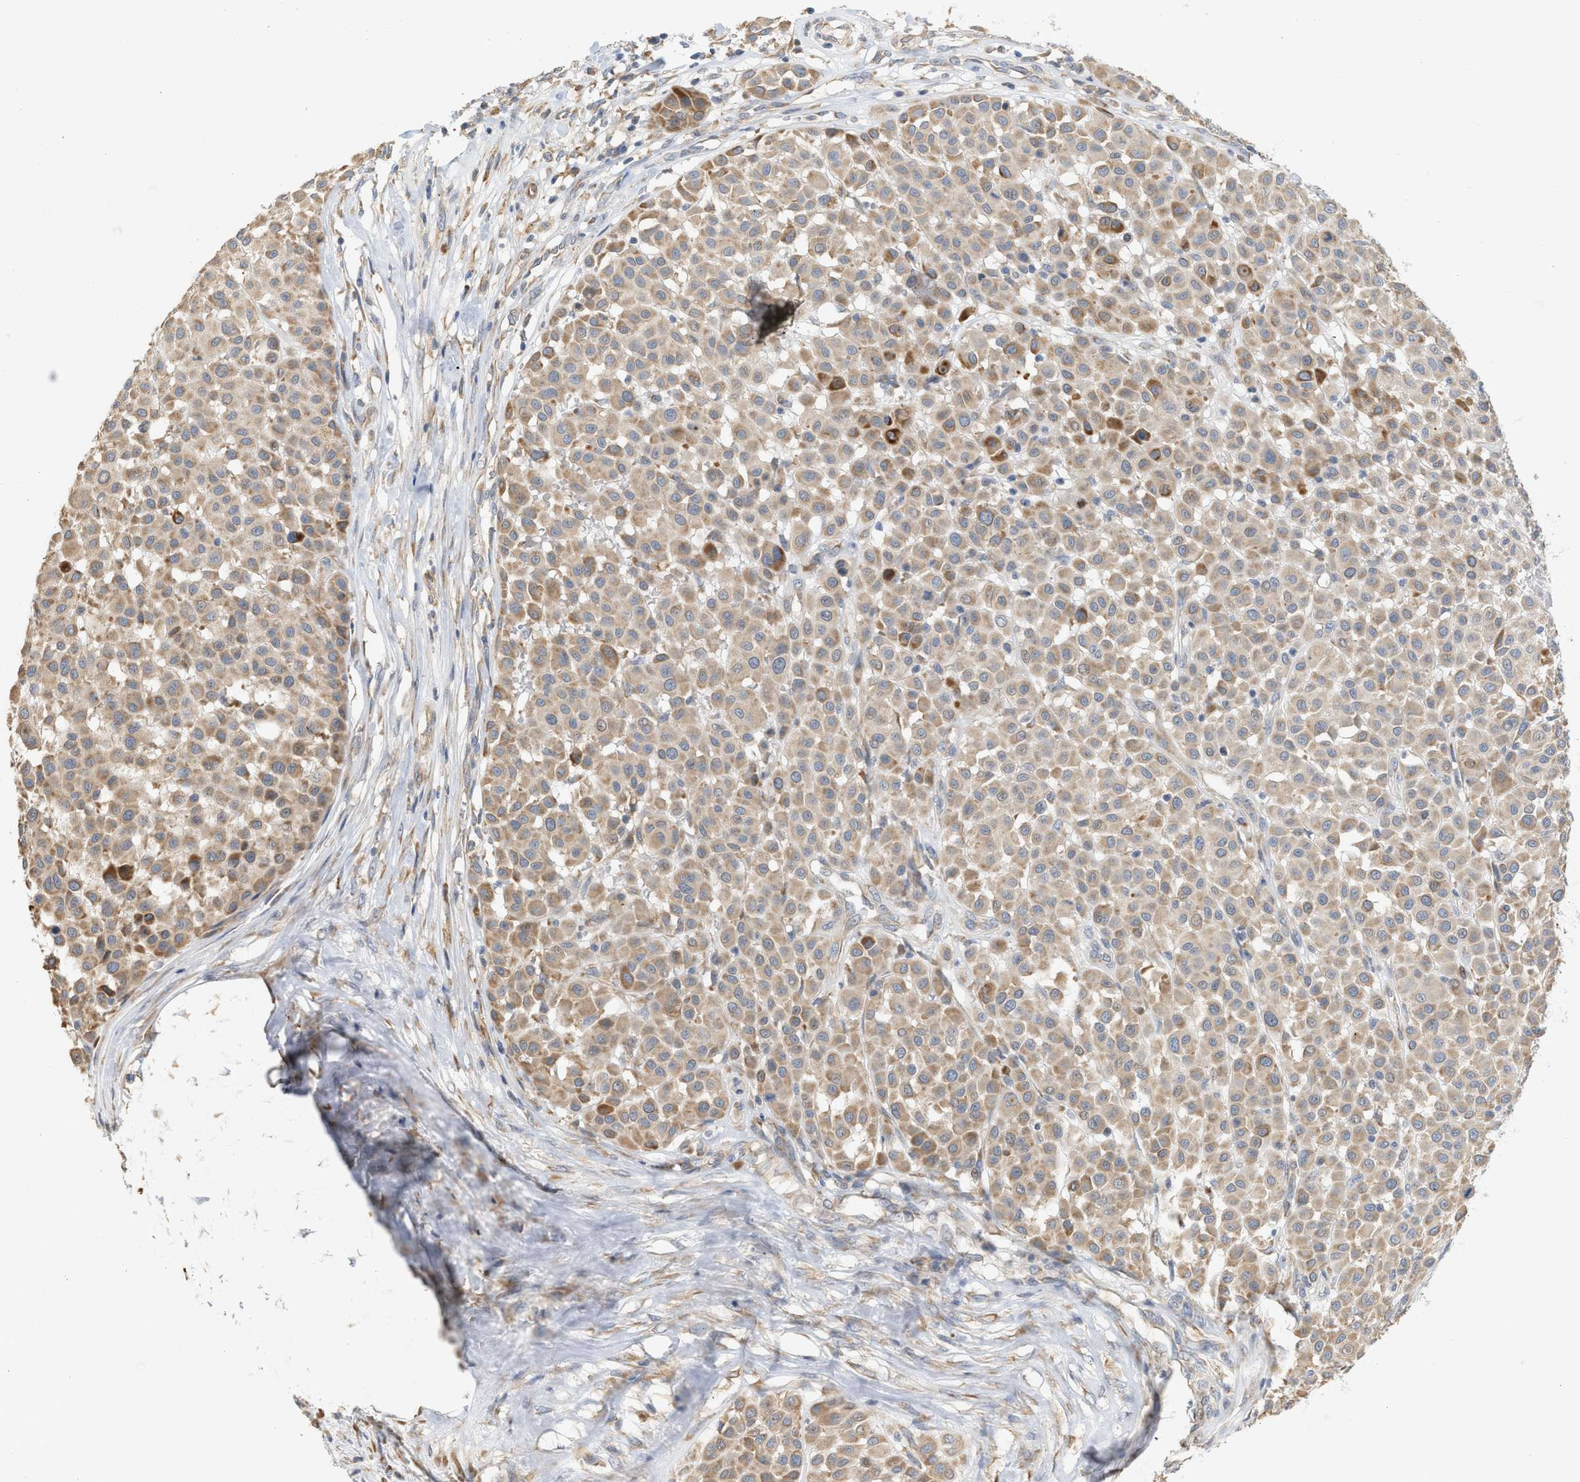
{"staining": {"intensity": "moderate", "quantity": ">75%", "location": "cytoplasmic/membranous"}, "tissue": "melanoma", "cell_type": "Tumor cells", "image_type": "cancer", "snomed": [{"axis": "morphology", "description": "Malignant melanoma, Metastatic site"}, {"axis": "topography", "description": "Soft tissue"}], "caption": "High-power microscopy captured an immunohistochemistry (IHC) image of malignant melanoma (metastatic site), revealing moderate cytoplasmic/membranous positivity in approximately >75% of tumor cells.", "gene": "SVOP", "patient": {"sex": "male", "age": 41}}